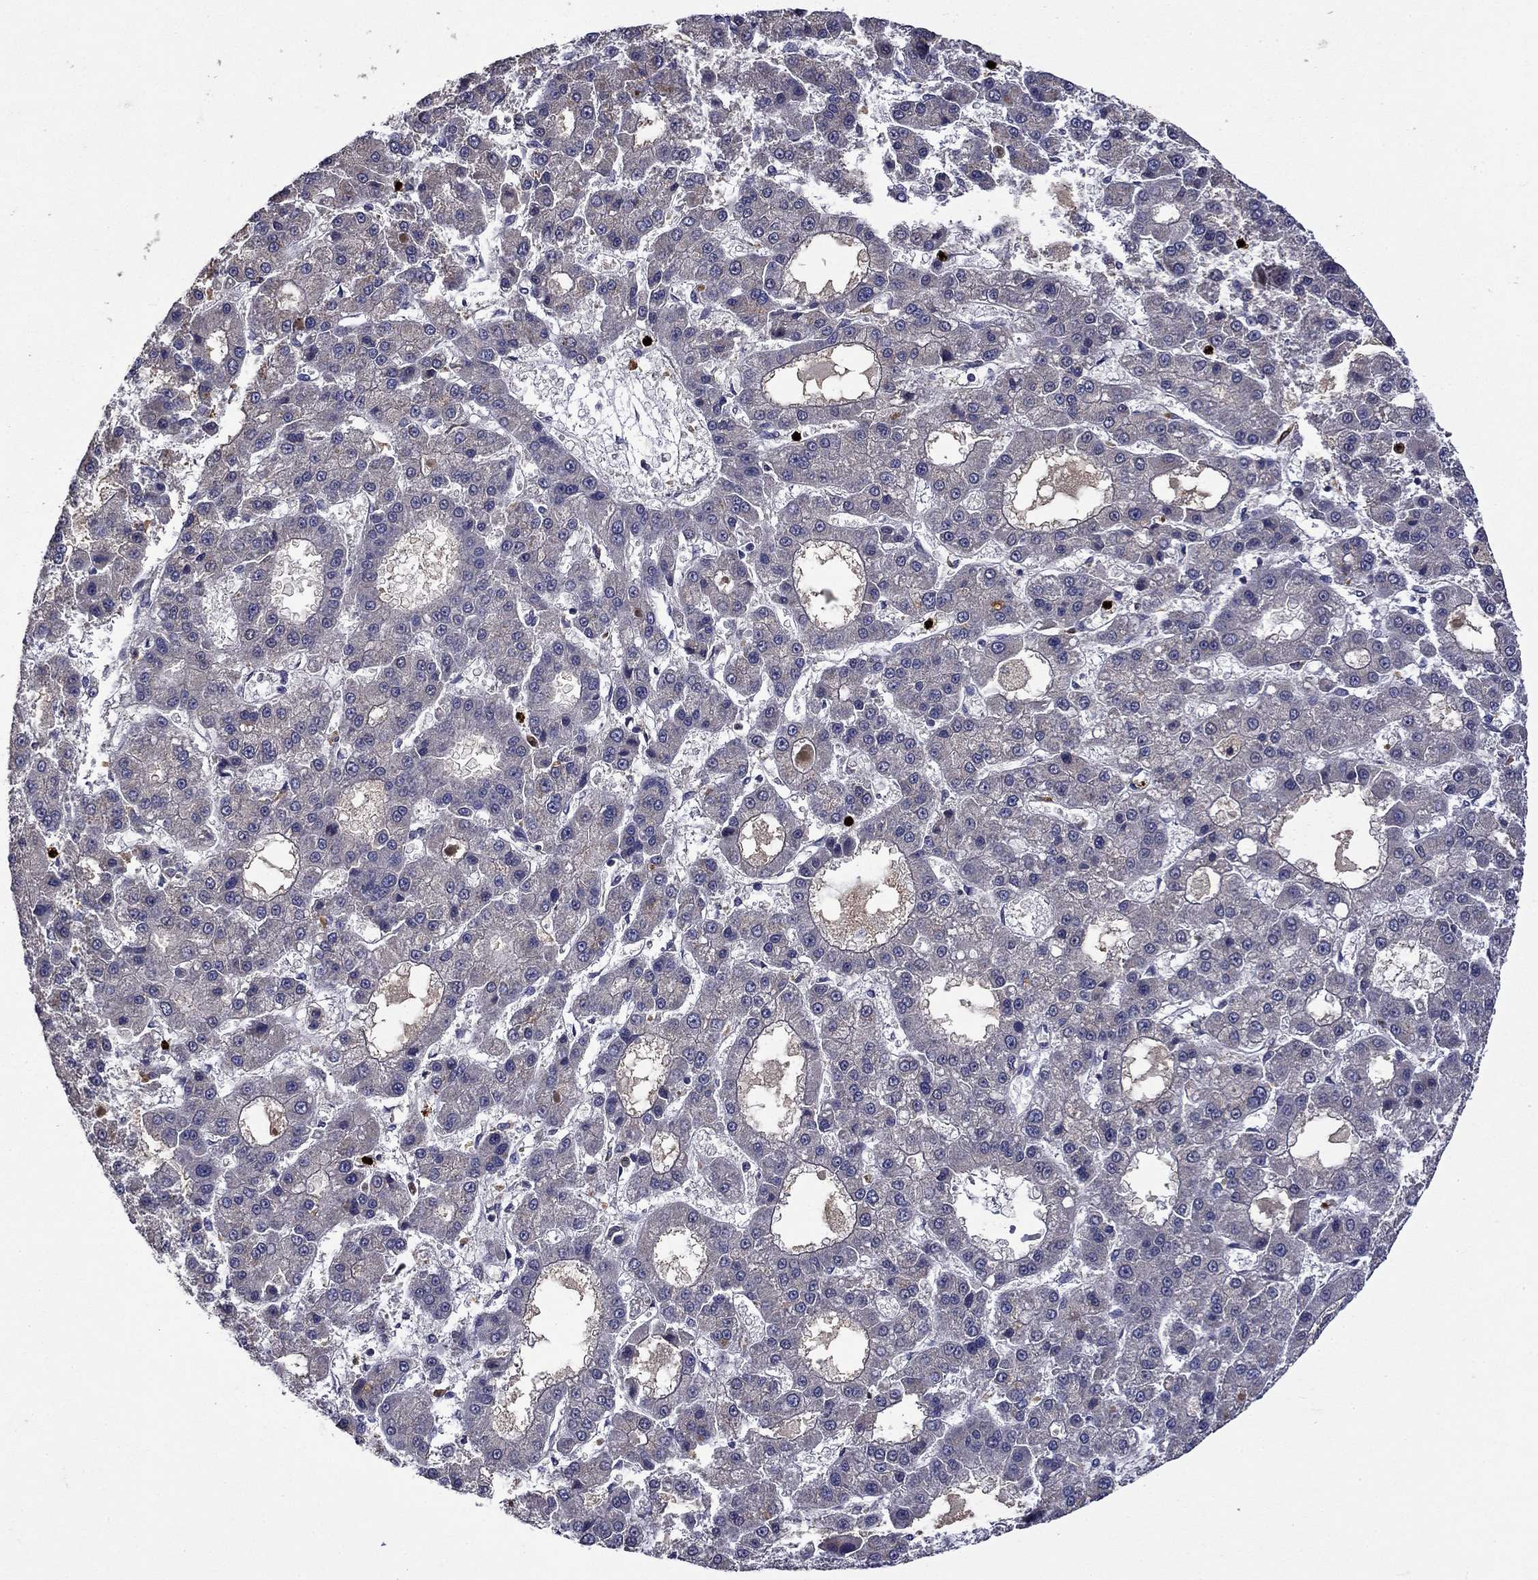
{"staining": {"intensity": "negative", "quantity": "none", "location": "none"}, "tissue": "liver cancer", "cell_type": "Tumor cells", "image_type": "cancer", "snomed": [{"axis": "morphology", "description": "Carcinoma, Hepatocellular, NOS"}, {"axis": "topography", "description": "Liver"}], "caption": "IHC image of human hepatocellular carcinoma (liver) stained for a protein (brown), which shows no staining in tumor cells.", "gene": "SATB1", "patient": {"sex": "male", "age": 70}}